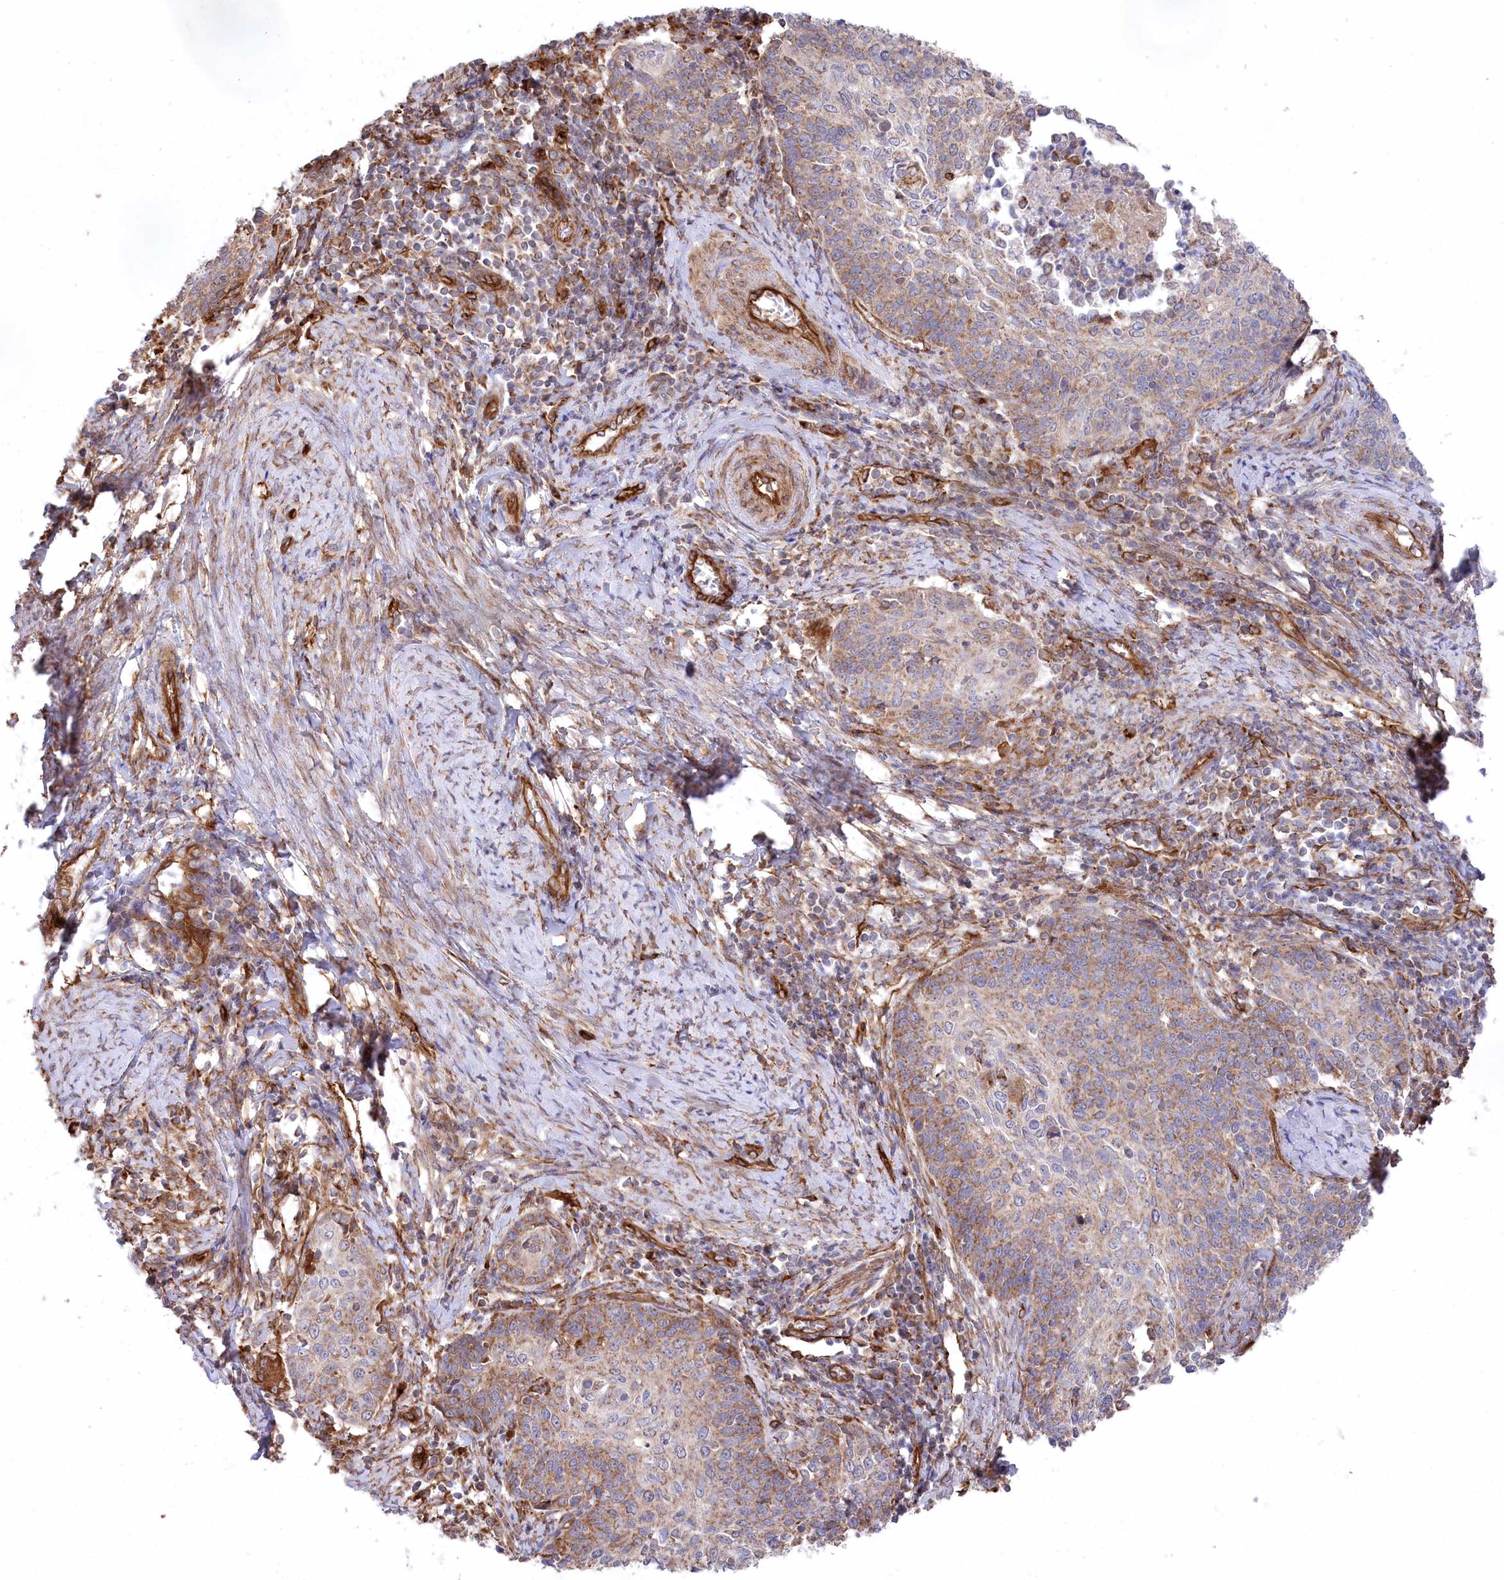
{"staining": {"intensity": "moderate", "quantity": ">75%", "location": "cytoplasmic/membranous"}, "tissue": "cervical cancer", "cell_type": "Tumor cells", "image_type": "cancer", "snomed": [{"axis": "morphology", "description": "Squamous cell carcinoma, NOS"}, {"axis": "topography", "description": "Cervix"}], "caption": "Squamous cell carcinoma (cervical) stained with IHC reveals moderate cytoplasmic/membranous positivity in approximately >75% of tumor cells. The staining was performed using DAB, with brown indicating positive protein expression. Nuclei are stained blue with hematoxylin.", "gene": "MTPAP", "patient": {"sex": "female", "age": 39}}